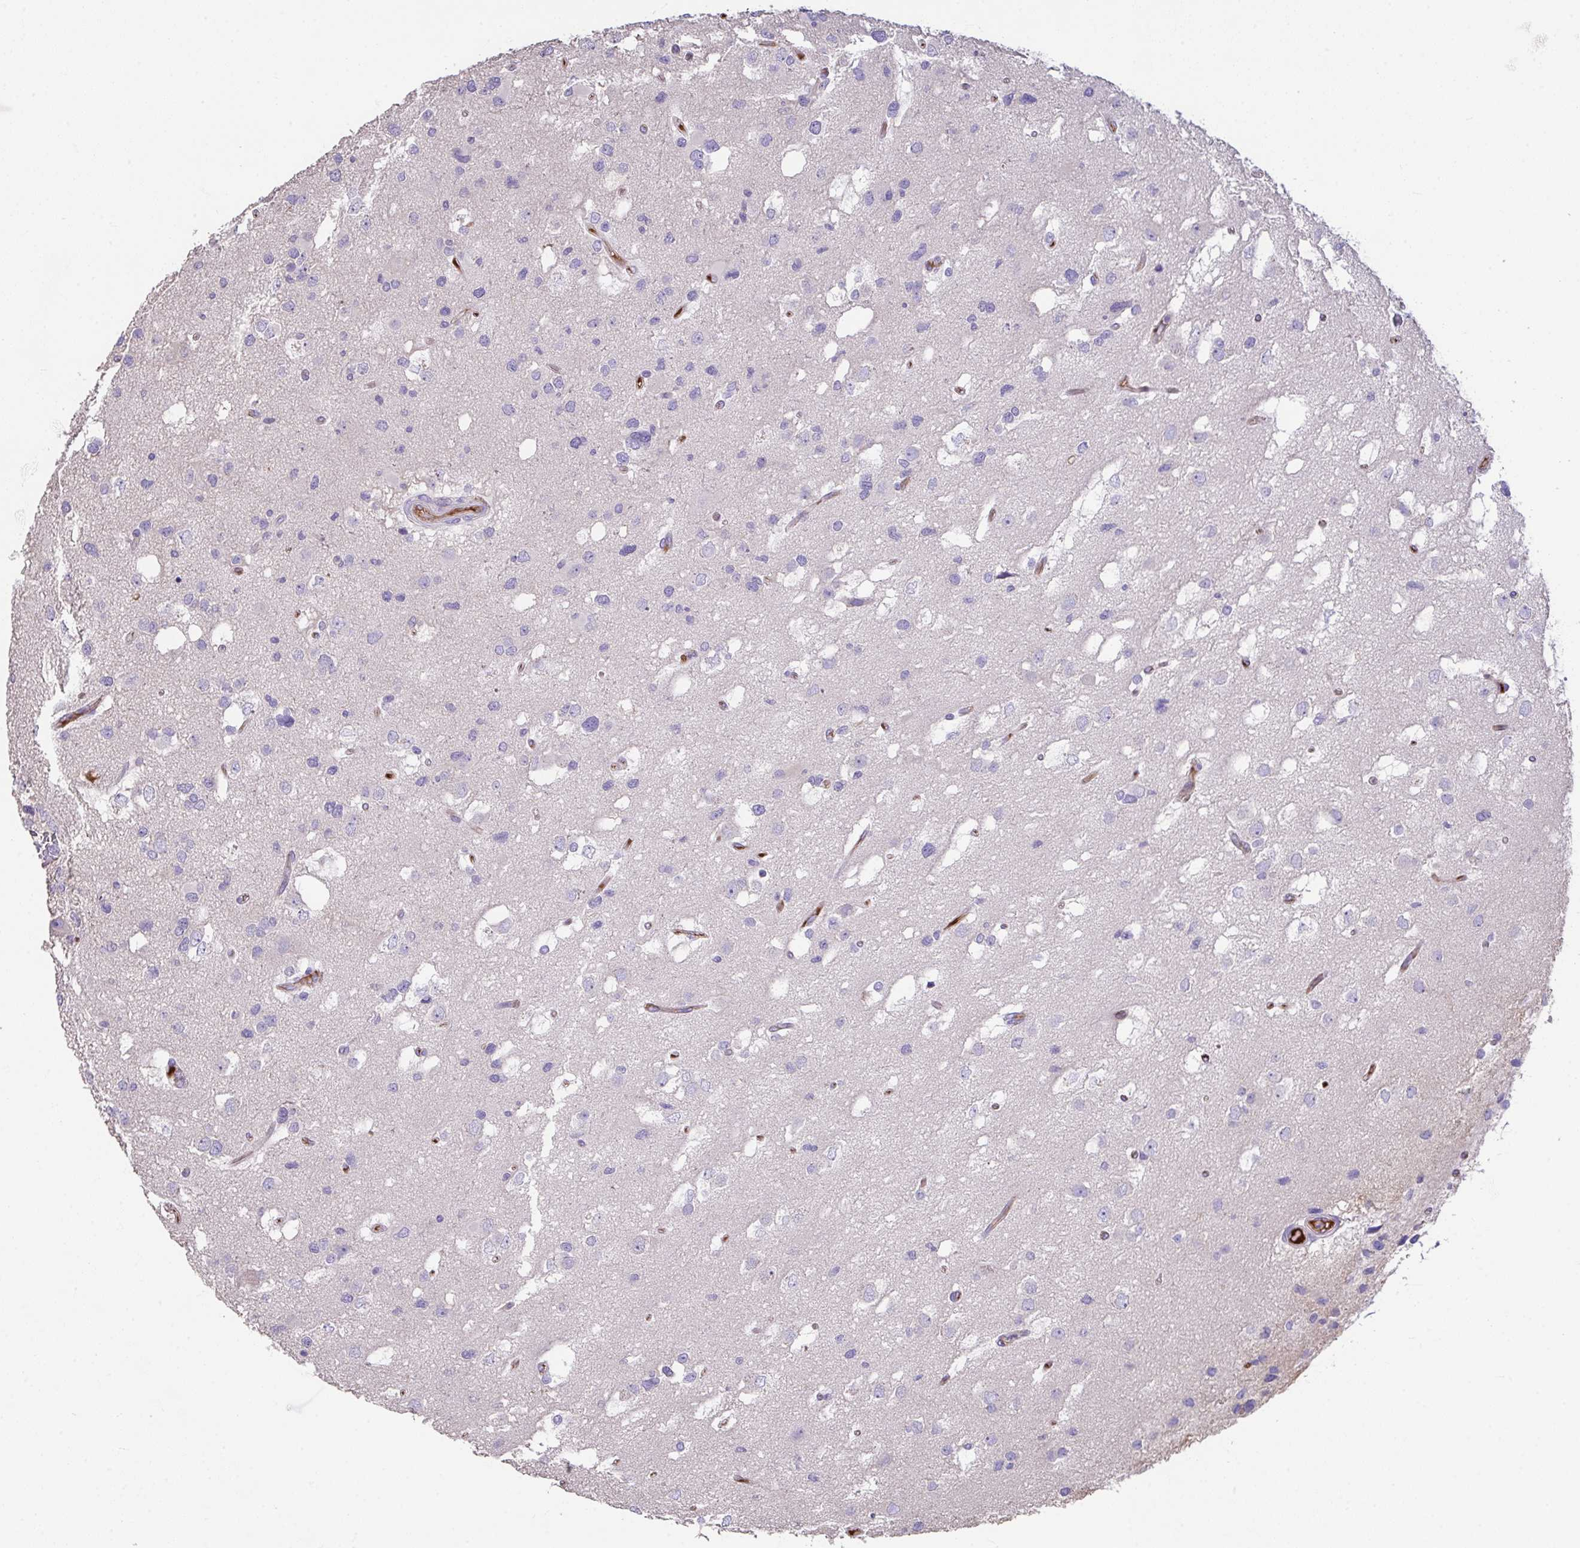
{"staining": {"intensity": "negative", "quantity": "none", "location": "none"}, "tissue": "glioma", "cell_type": "Tumor cells", "image_type": "cancer", "snomed": [{"axis": "morphology", "description": "Glioma, malignant, High grade"}, {"axis": "topography", "description": "Brain"}], "caption": "This is an IHC histopathology image of human high-grade glioma (malignant). There is no expression in tumor cells.", "gene": "ZNF813", "patient": {"sex": "male", "age": 53}}